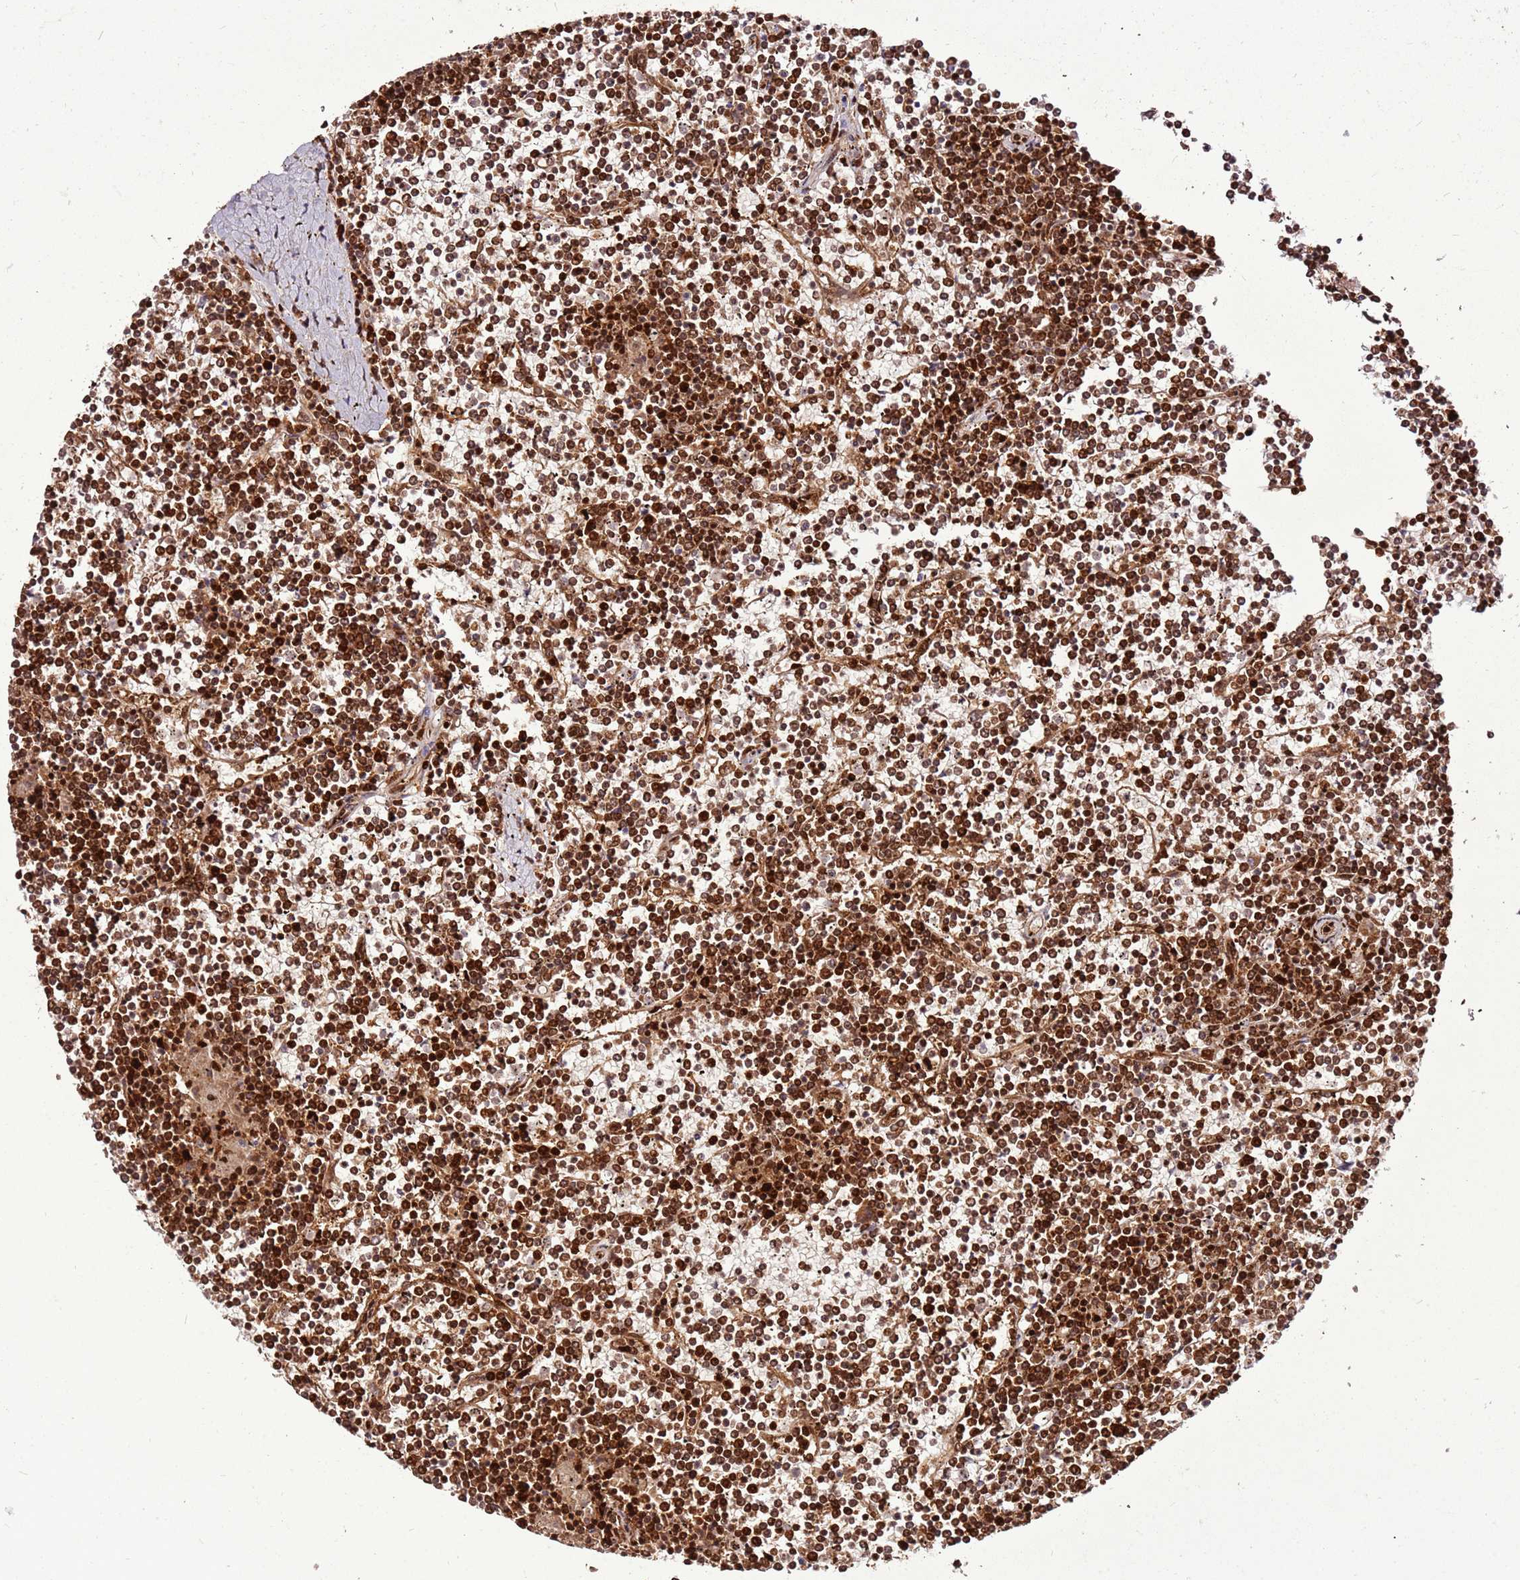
{"staining": {"intensity": "strong", "quantity": ">75%", "location": "nuclear"}, "tissue": "lymphoma", "cell_type": "Tumor cells", "image_type": "cancer", "snomed": [{"axis": "morphology", "description": "Malignant lymphoma, non-Hodgkin's type, Low grade"}, {"axis": "topography", "description": "Spleen"}], "caption": "Immunohistochemistry (IHC) histopathology image of neoplastic tissue: human low-grade malignant lymphoma, non-Hodgkin's type stained using IHC reveals high levels of strong protein expression localized specifically in the nuclear of tumor cells, appearing as a nuclear brown color.", "gene": "HNRNPAB", "patient": {"sex": "female", "age": 19}}